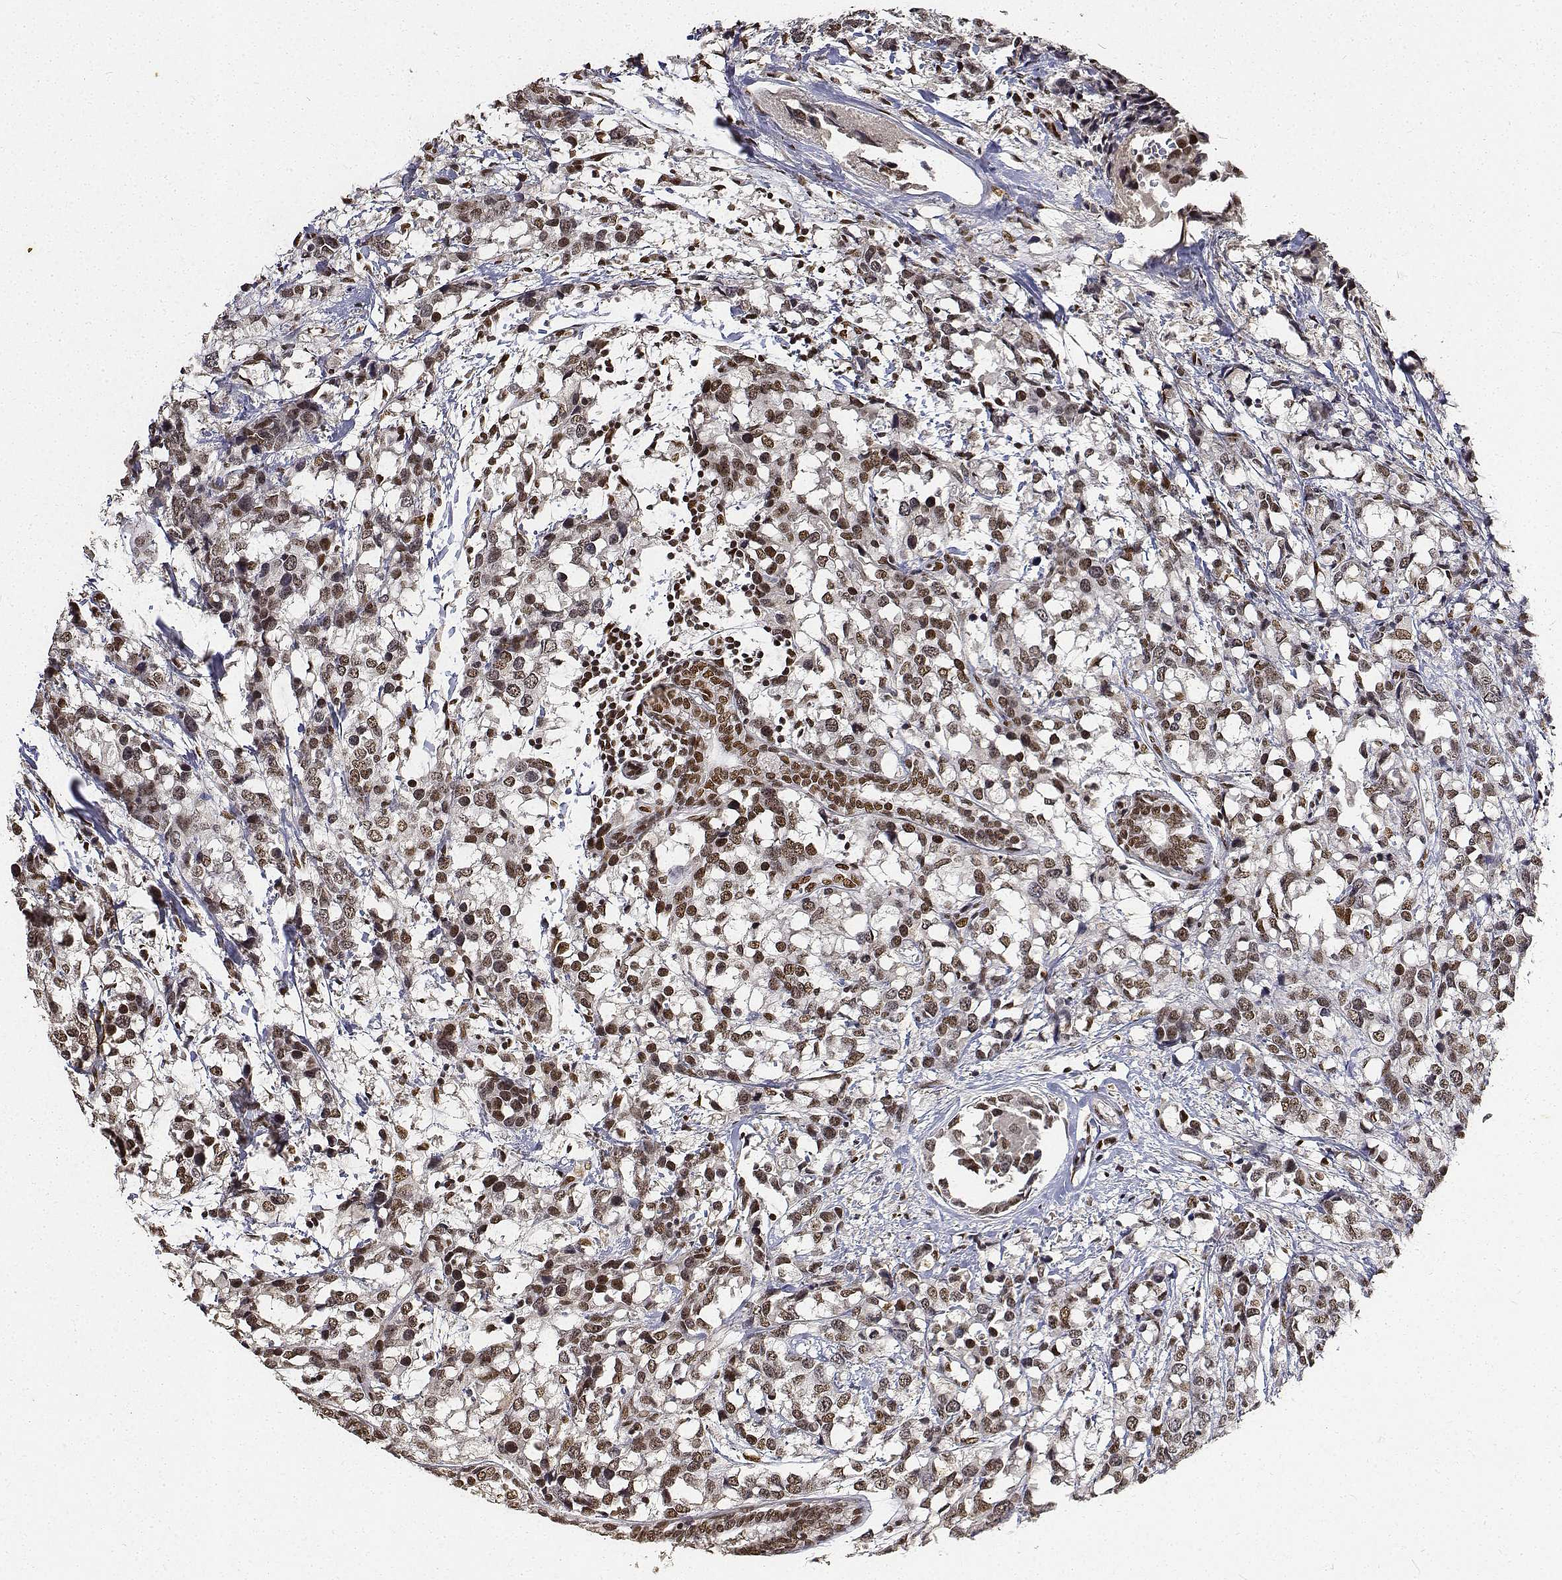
{"staining": {"intensity": "moderate", "quantity": ">75%", "location": "nuclear"}, "tissue": "breast cancer", "cell_type": "Tumor cells", "image_type": "cancer", "snomed": [{"axis": "morphology", "description": "Lobular carcinoma"}, {"axis": "topography", "description": "Breast"}], "caption": "The immunohistochemical stain highlights moderate nuclear expression in tumor cells of breast cancer (lobular carcinoma) tissue.", "gene": "ATRX", "patient": {"sex": "female", "age": 59}}